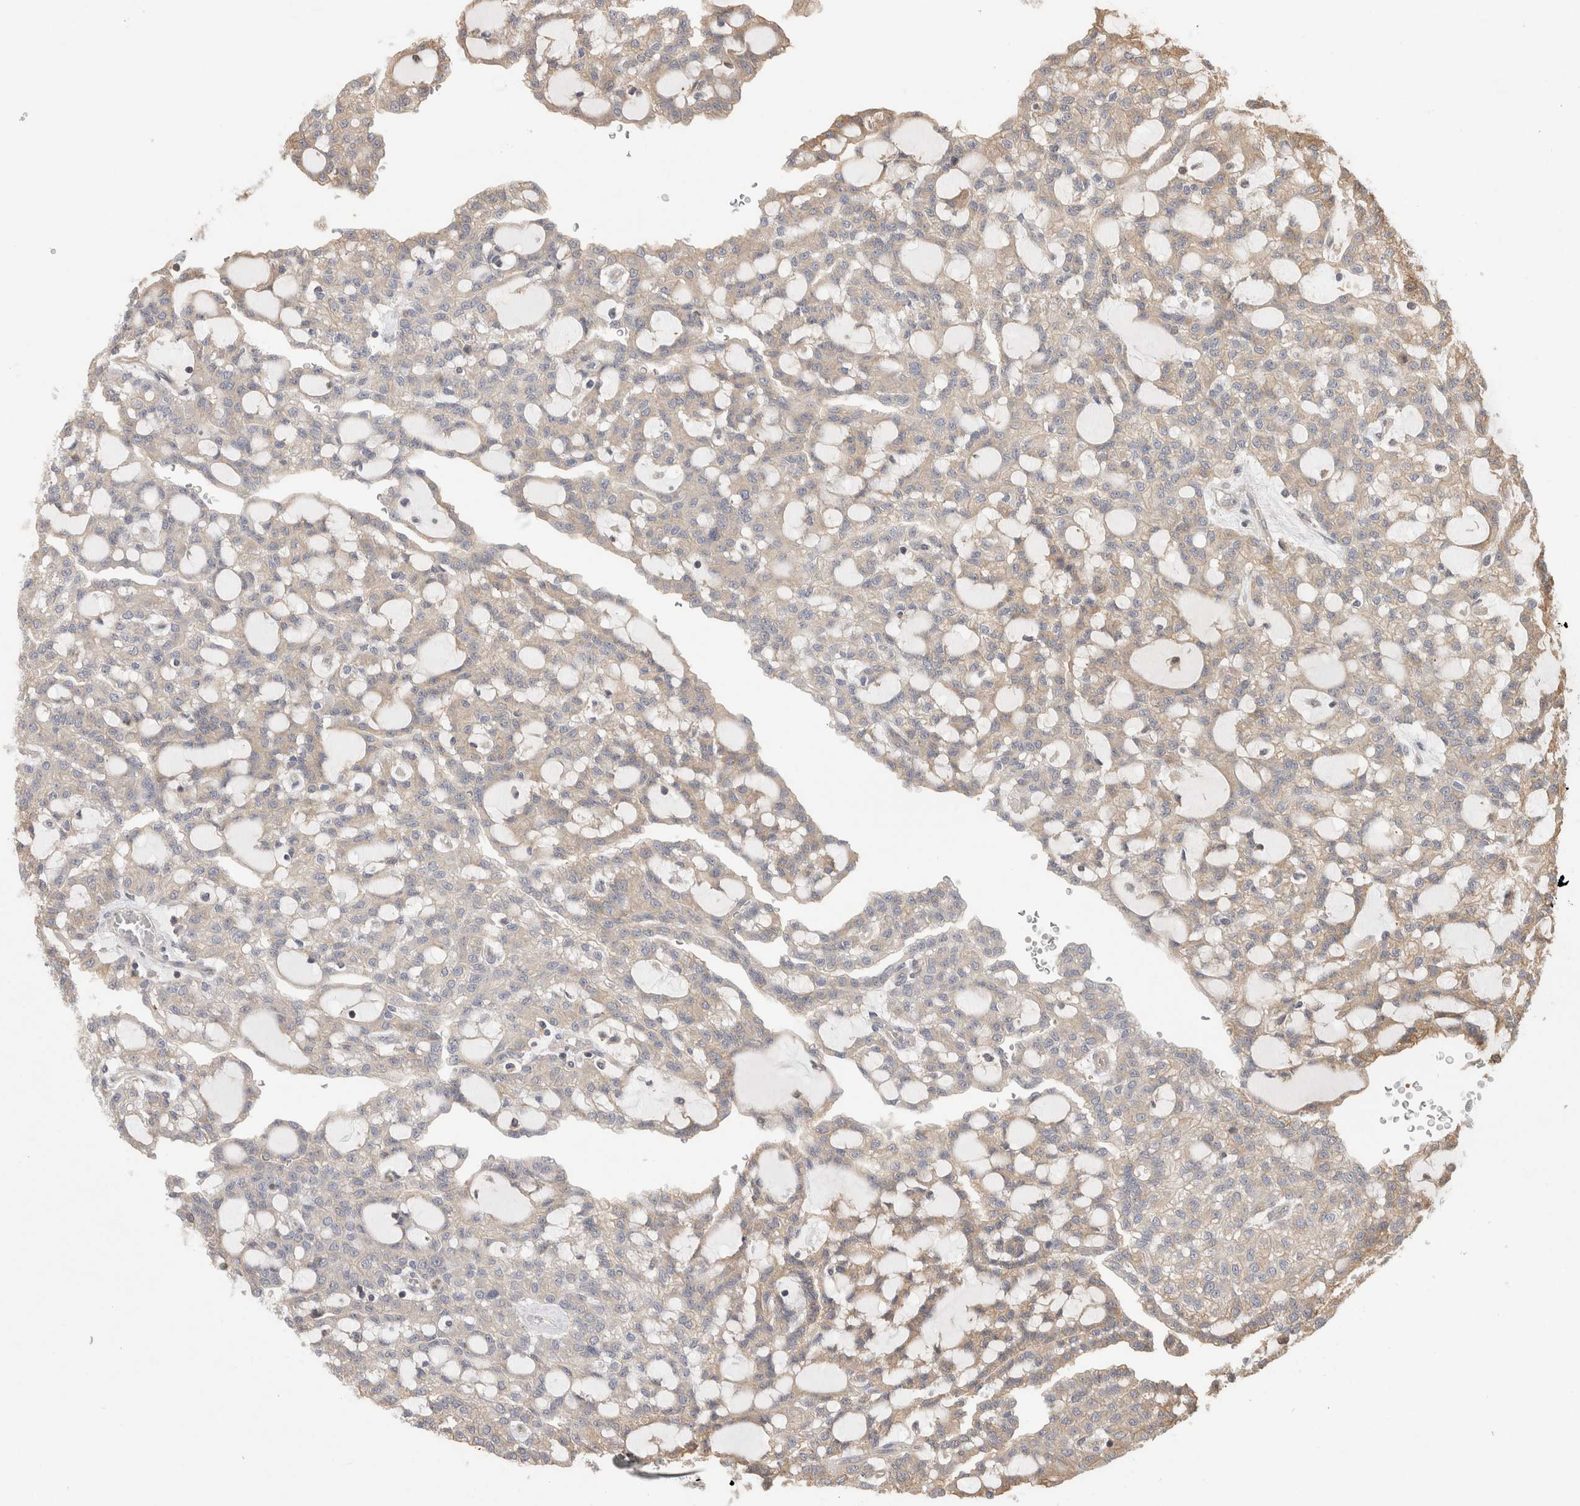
{"staining": {"intensity": "negative", "quantity": "none", "location": "none"}, "tissue": "renal cancer", "cell_type": "Tumor cells", "image_type": "cancer", "snomed": [{"axis": "morphology", "description": "Adenocarcinoma, NOS"}, {"axis": "topography", "description": "Kidney"}], "caption": "The micrograph exhibits no staining of tumor cells in renal cancer (adenocarcinoma). (DAB immunohistochemistry (IHC) visualized using brightfield microscopy, high magnification).", "gene": "IMMP2L", "patient": {"sex": "male", "age": 63}}